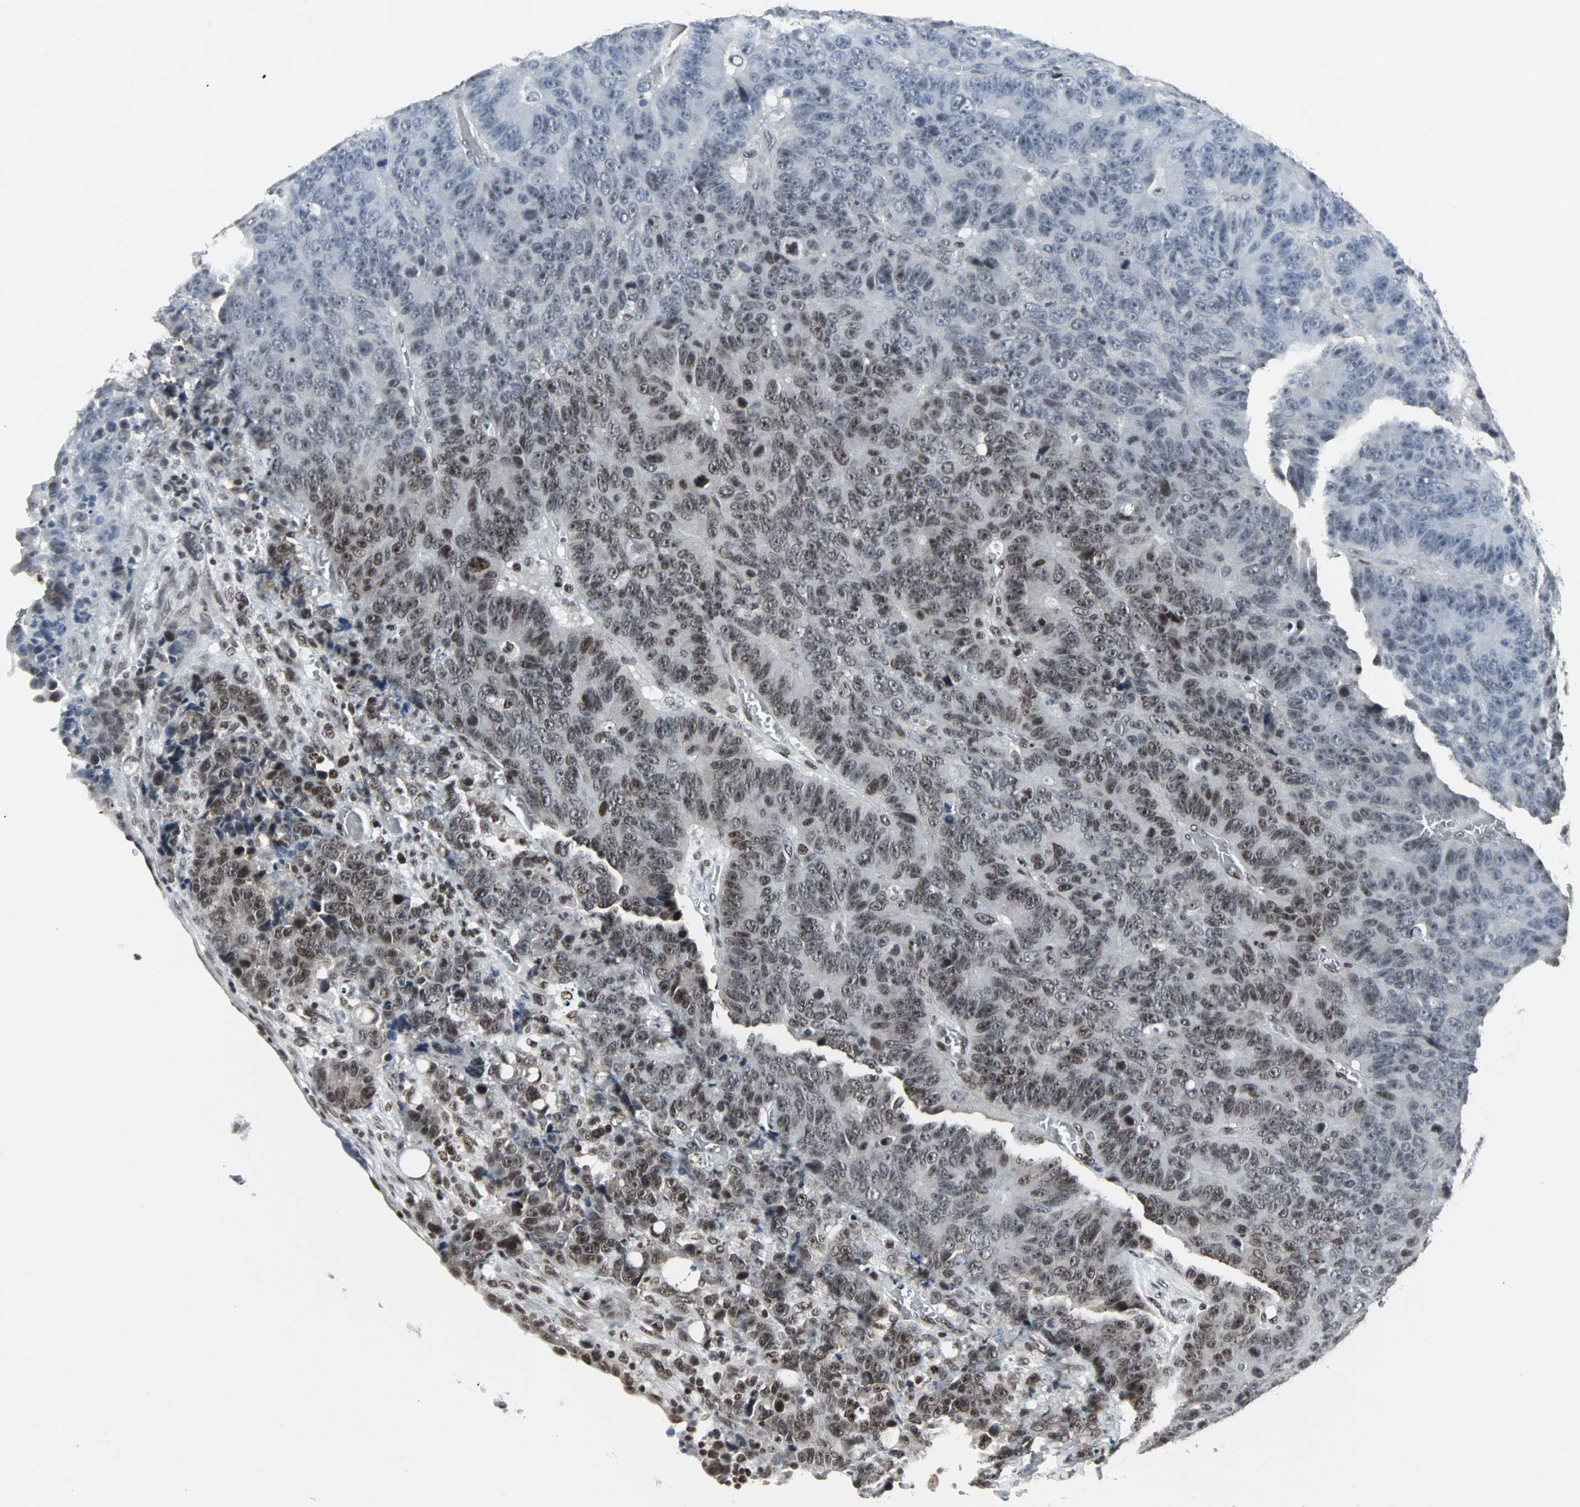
{"staining": {"intensity": "moderate", "quantity": "25%-75%", "location": "nuclear"}, "tissue": "colorectal cancer", "cell_type": "Tumor cells", "image_type": "cancer", "snomed": [{"axis": "morphology", "description": "Adenocarcinoma, NOS"}, {"axis": "topography", "description": "Colon"}], "caption": "The photomicrograph demonstrates a brown stain indicating the presence of a protein in the nuclear of tumor cells in colorectal cancer.", "gene": "PNKP", "patient": {"sex": "female", "age": 86}}